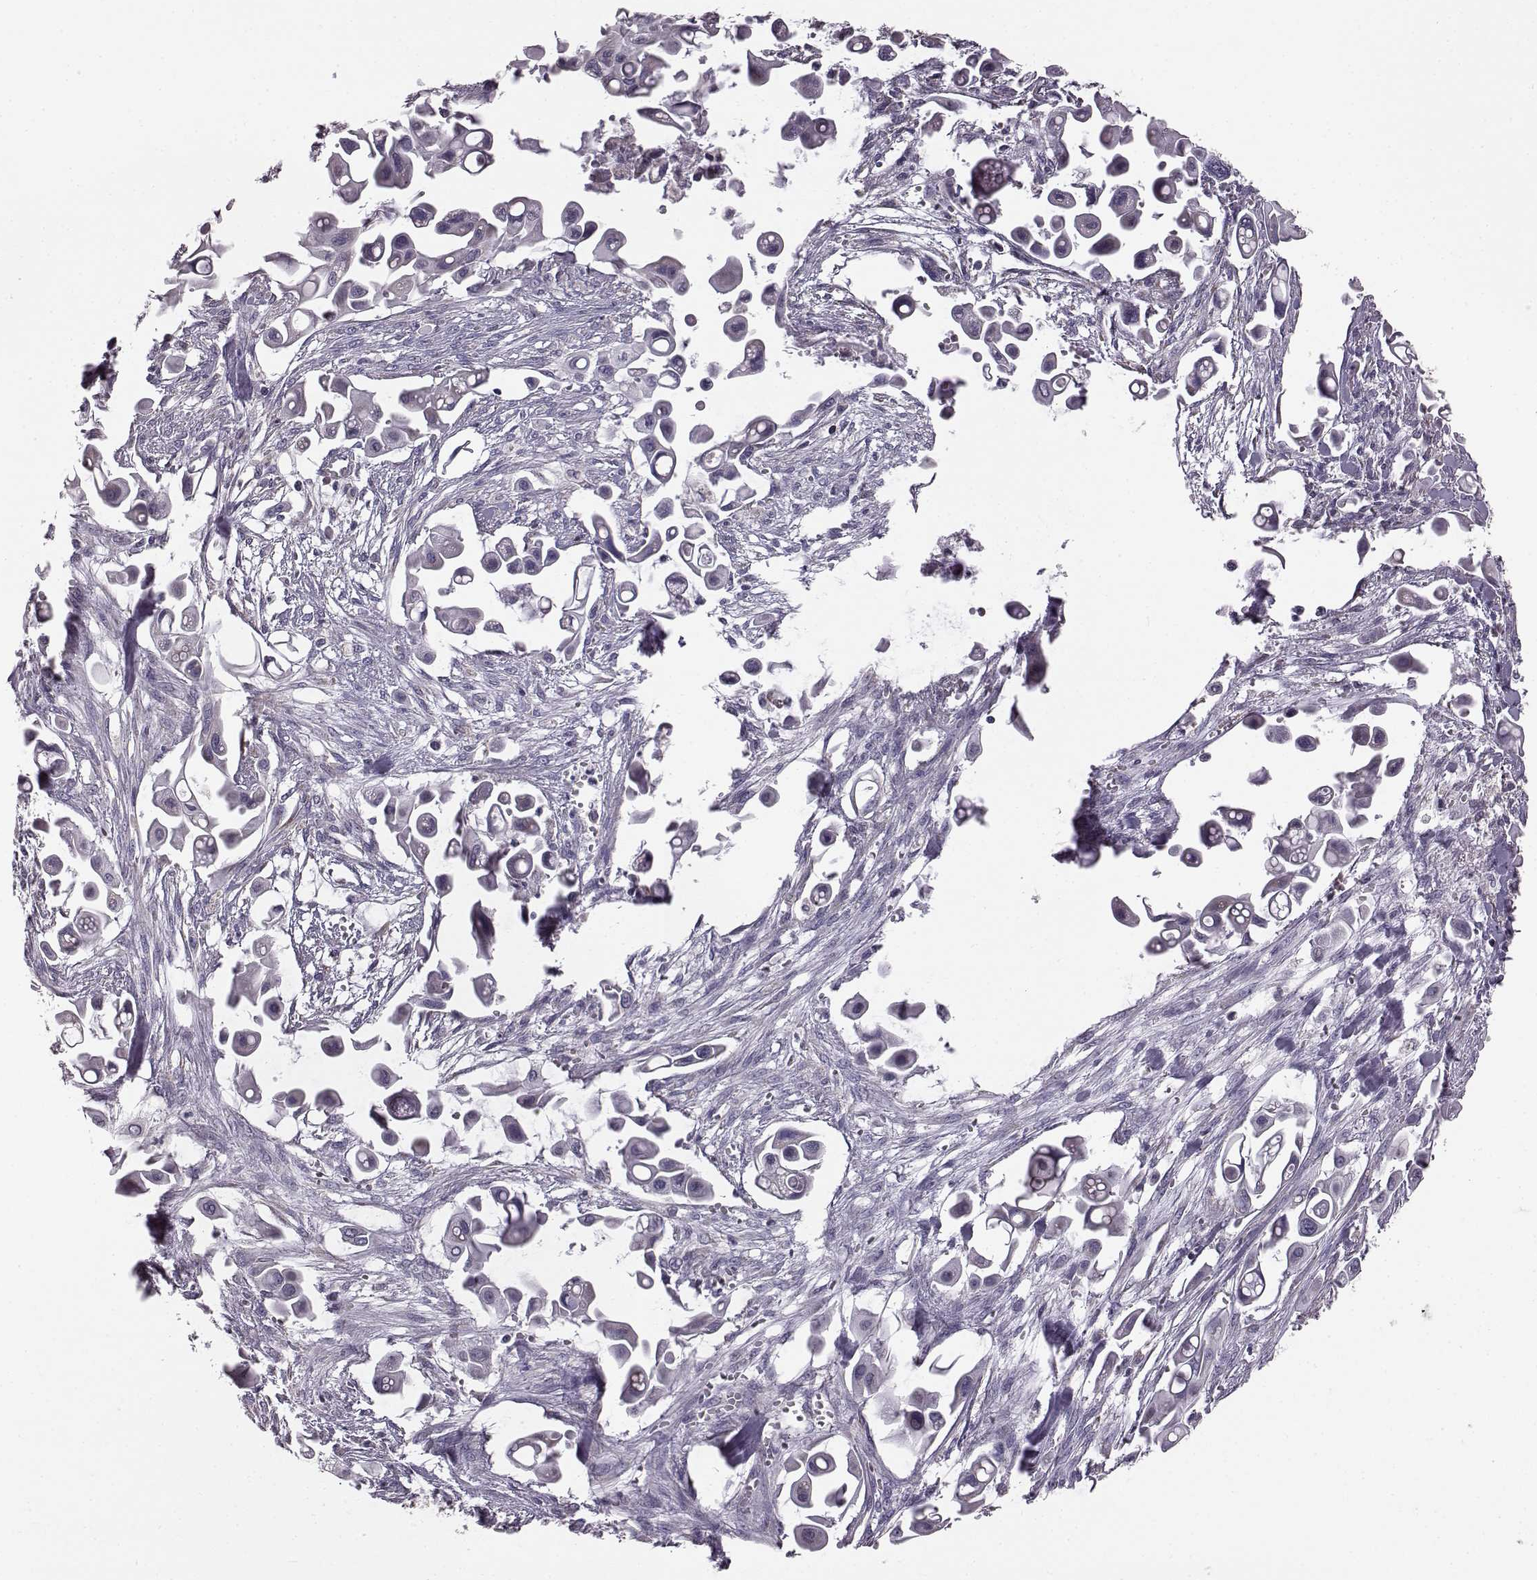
{"staining": {"intensity": "negative", "quantity": "none", "location": "none"}, "tissue": "pancreatic cancer", "cell_type": "Tumor cells", "image_type": "cancer", "snomed": [{"axis": "morphology", "description": "Adenocarcinoma, NOS"}, {"axis": "topography", "description": "Pancreas"}], "caption": "Immunohistochemistry (IHC) of pancreatic cancer demonstrates no staining in tumor cells.", "gene": "FAM8A1", "patient": {"sex": "male", "age": 50}}